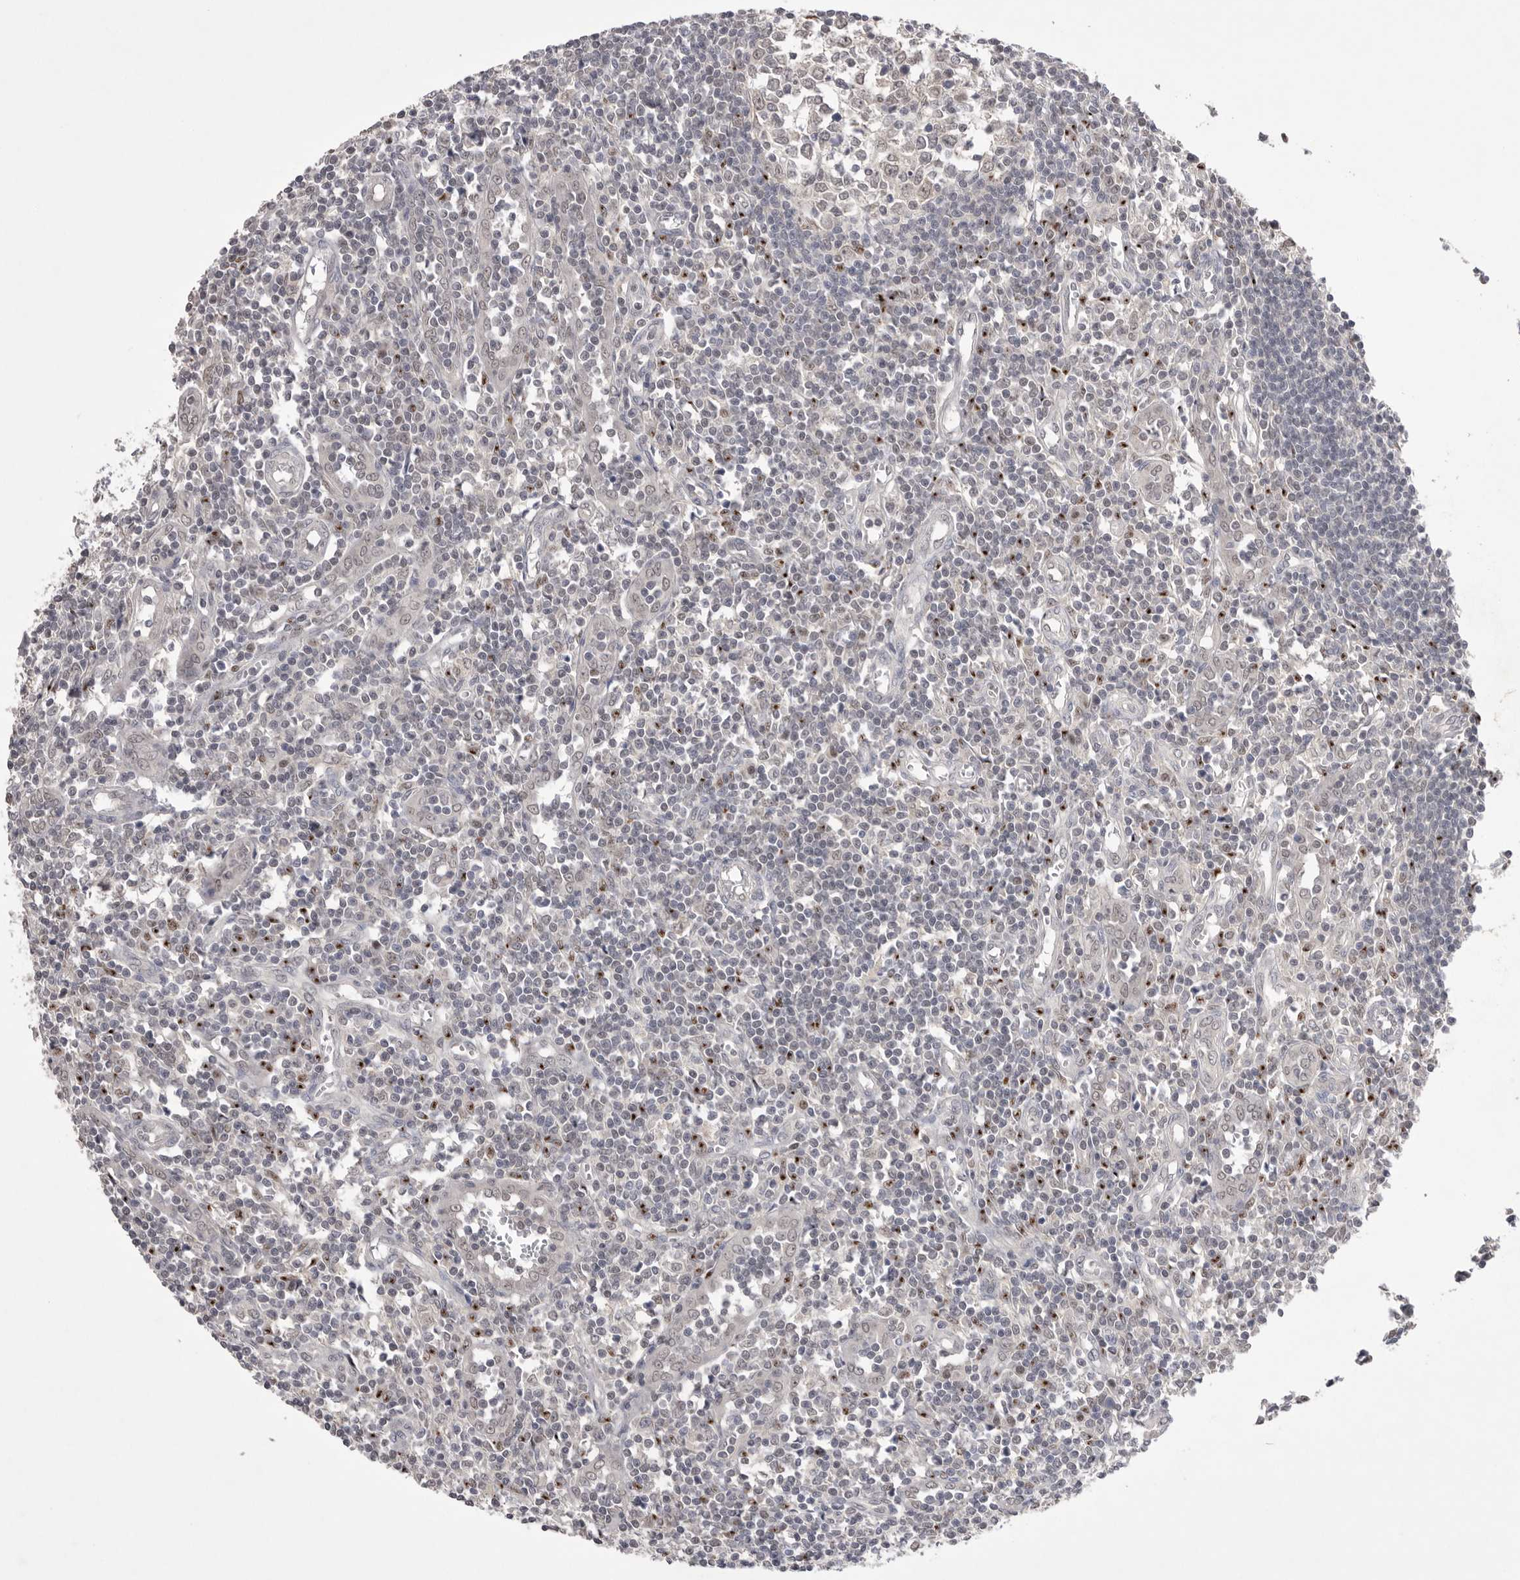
{"staining": {"intensity": "weak", "quantity": "25%-75%", "location": "nuclear"}, "tissue": "lymph node", "cell_type": "Germinal center cells", "image_type": "normal", "snomed": [{"axis": "morphology", "description": "Normal tissue, NOS"}, {"axis": "morphology", "description": "Malignant melanoma, Metastatic site"}, {"axis": "topography", "description": "Lymph node"}], "caption": "DAB (3,3'-diaminobenzidine) immunohistochemical staining of benign lymph node displays weak nuclear protein positivity in approximately 25%-75% of germinal center cells.", "gene": "HUS1", "patient": {"sex": "male", "age": 41}}